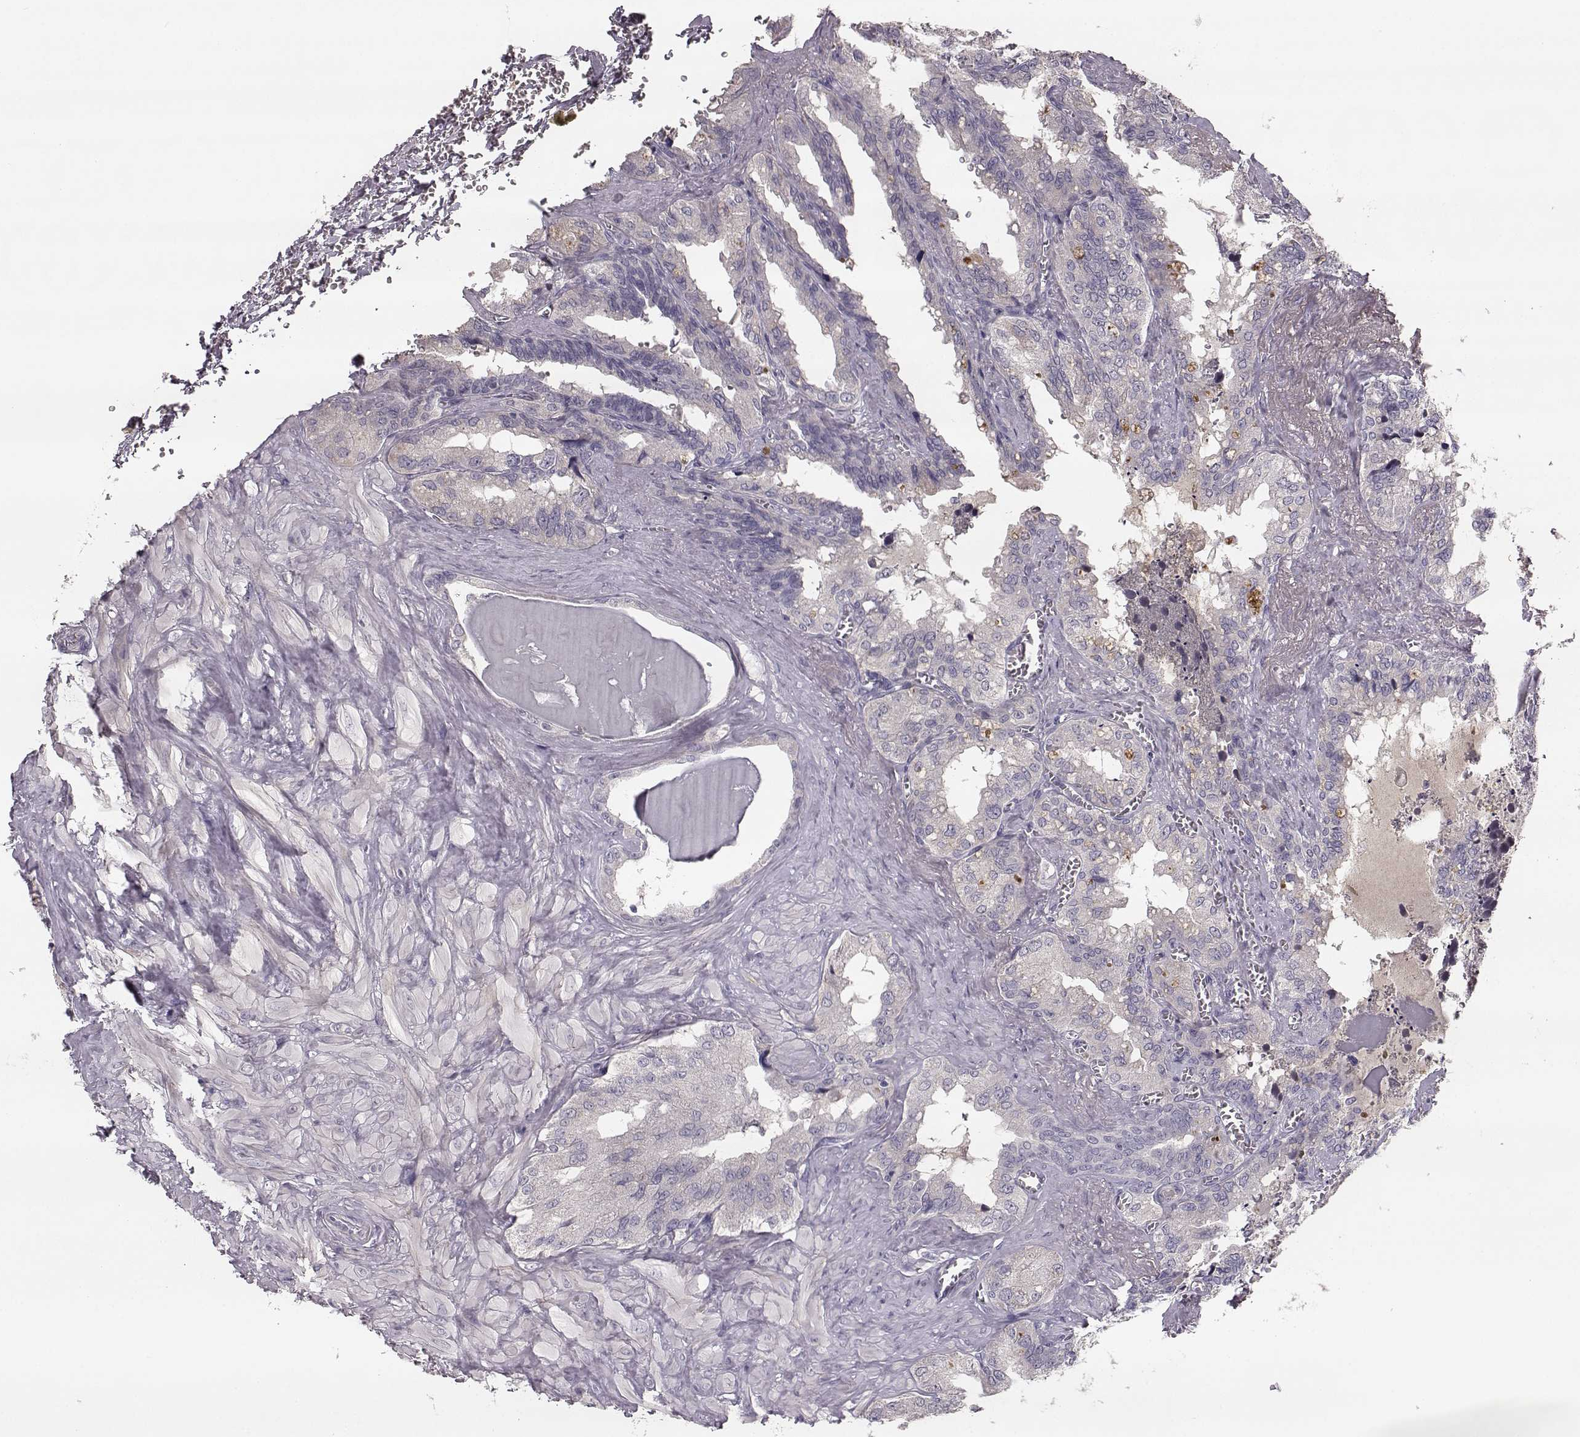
{"staining": {"intensity": "negative", "quantity": "none", "location": "none"}, "tissue": "seminal vesicle", "cell_type": "Glandular cells", "image_type": "normal", "snomed": [{"axis": "morphology", "description": "Normal tissue, NOS"}, {"axis": "topography", "description": "Seminal veicle"}], "caption": "Human seminal vesicle stained for a protein using IHC exhibits no staining in glandular cells.", "gene": "YJEFN3", "patient": {"sex": "male", "age": 72}}